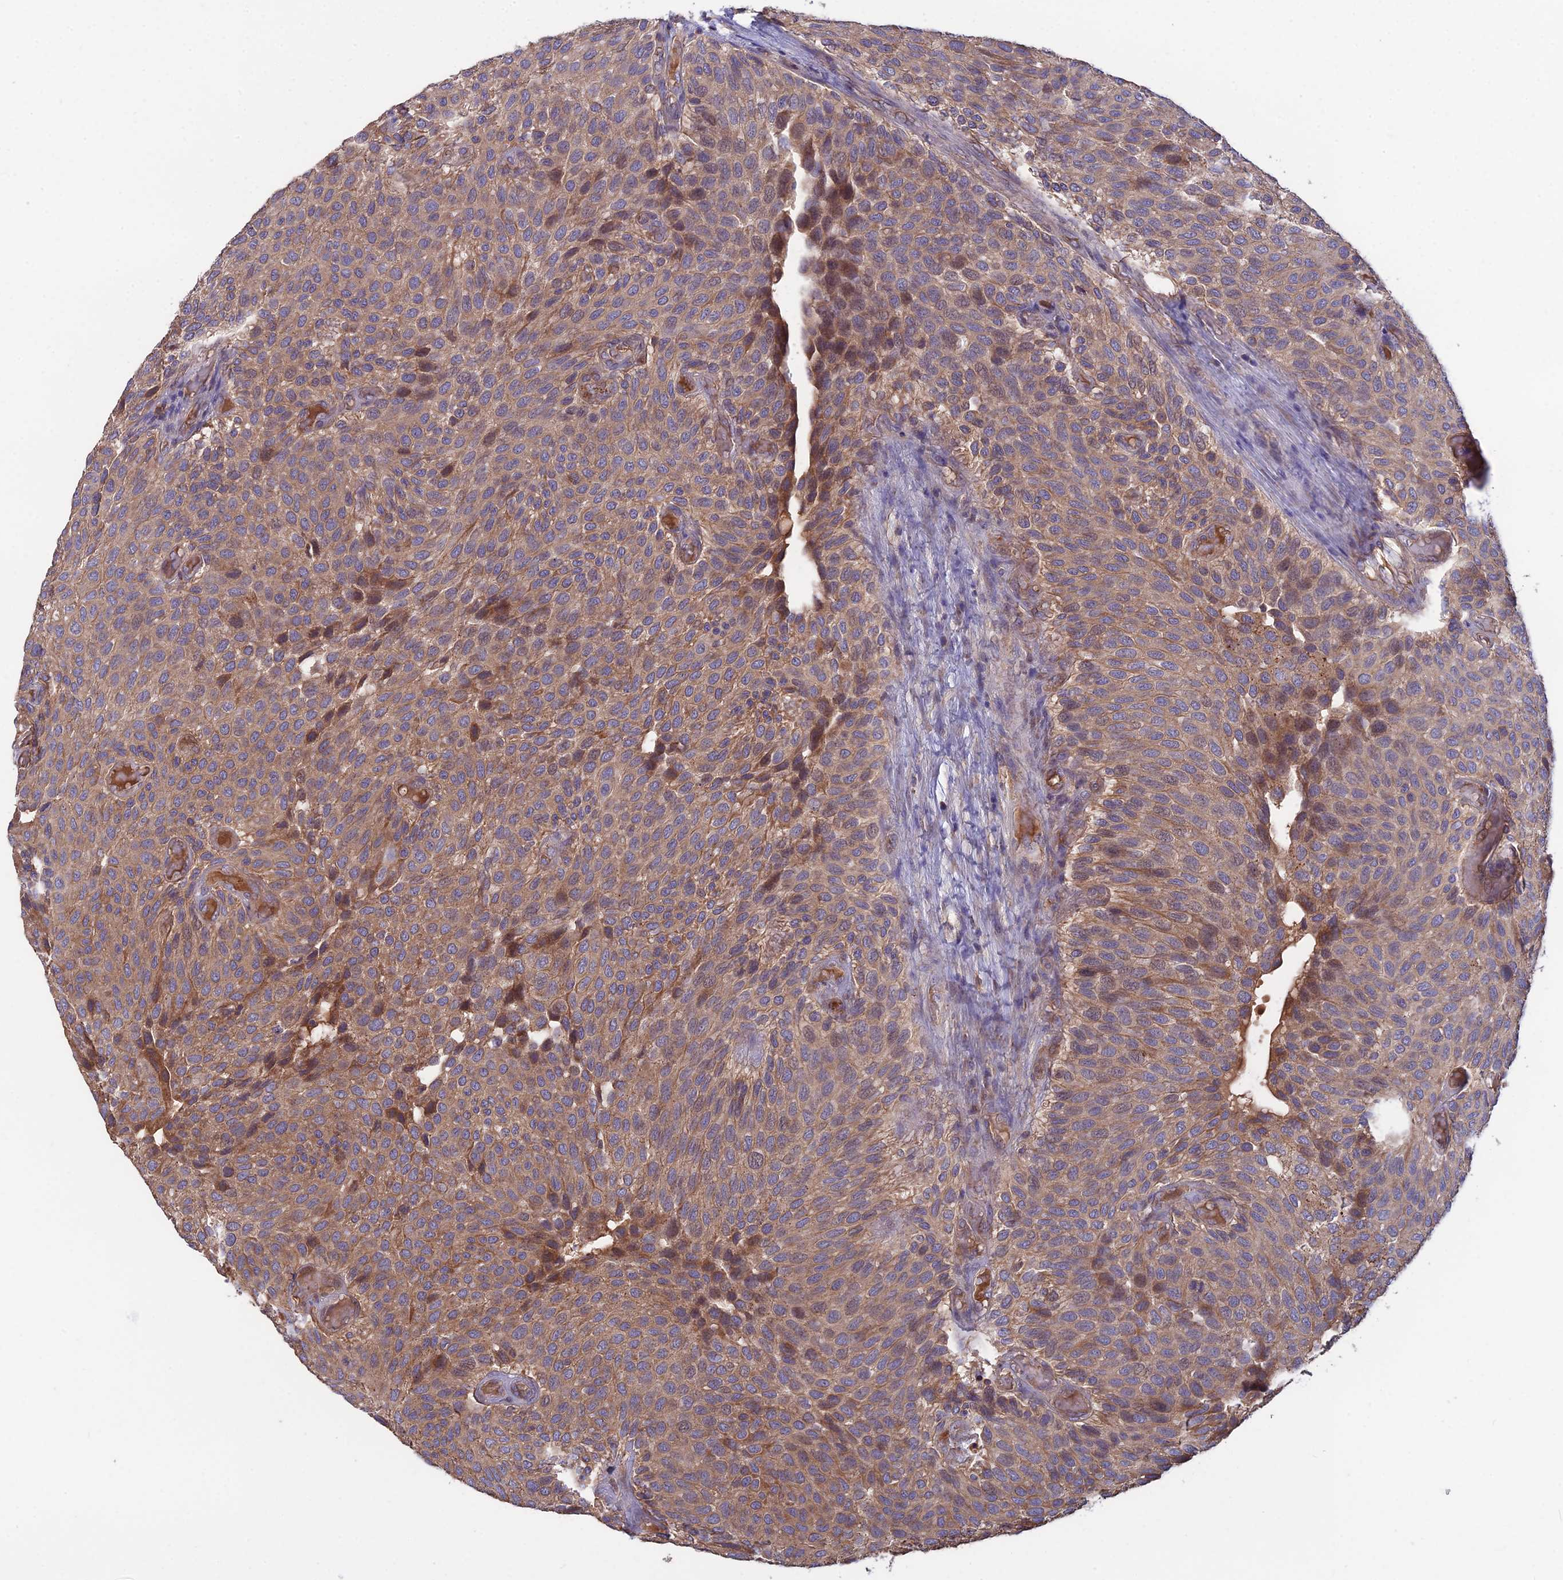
{"staining": {"intensity": "moderate", "quantity": ">75%", "location": "cytoplasmic/membranous"}, "tissue": "urothelial cancer", "cell_type": "Tumor cells", "image_type": "cancer", "snomed": [{"axis": "morphology", "description": "Urothelial carcinoma, Low grade"}, {"axis": "topography", "description": "Urinary bladder"}], "caption": "A histopathology image of human urothelial cancer stained for a protein demonstrates moderate cytoplasmic/membranous brown staining in tumor cells.", "gene": "GALR2", "patient": {"sex": "male", "age": 89}}